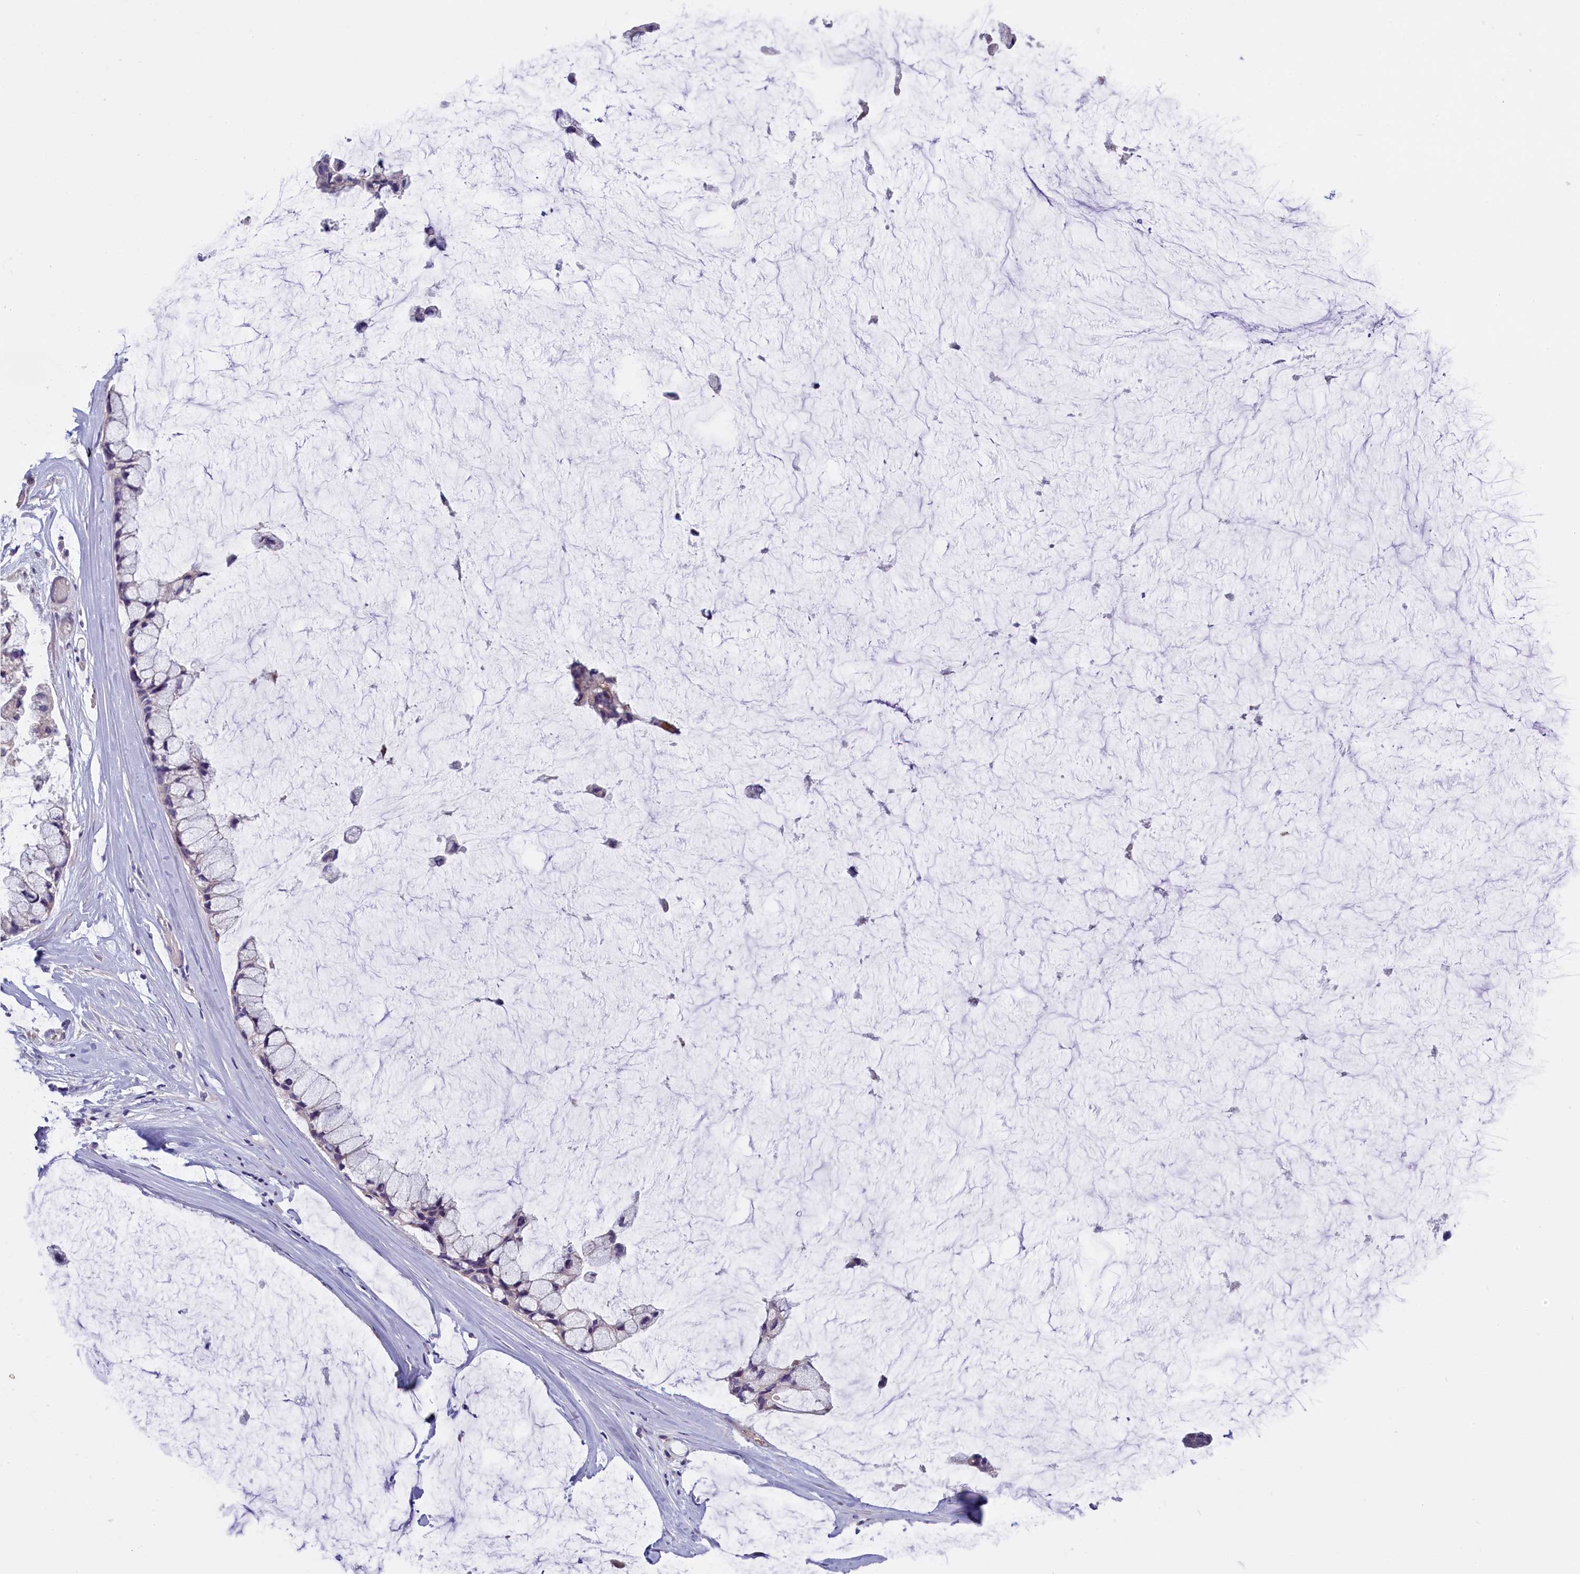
{"staining": {"intensity": "negative", "quantity": "none", "location": "none"}, "tissue": "ovarian cancer", "cell_type": "Tumor cells", "image_type": "cancer", "snomed": [{"axis": "morphology", "description": "Cystadenocarcinoma, mucinous, NOS"}, {"axis": "topography", "description": "Ovary"}], "caption": "Ovarian mucinous cystadenocarcinoma was stained to show a protein in brown. There is no significant expression in tumor cells.", "gene": "ENPP6", "patient": {"sex": "female", "age": 39}}